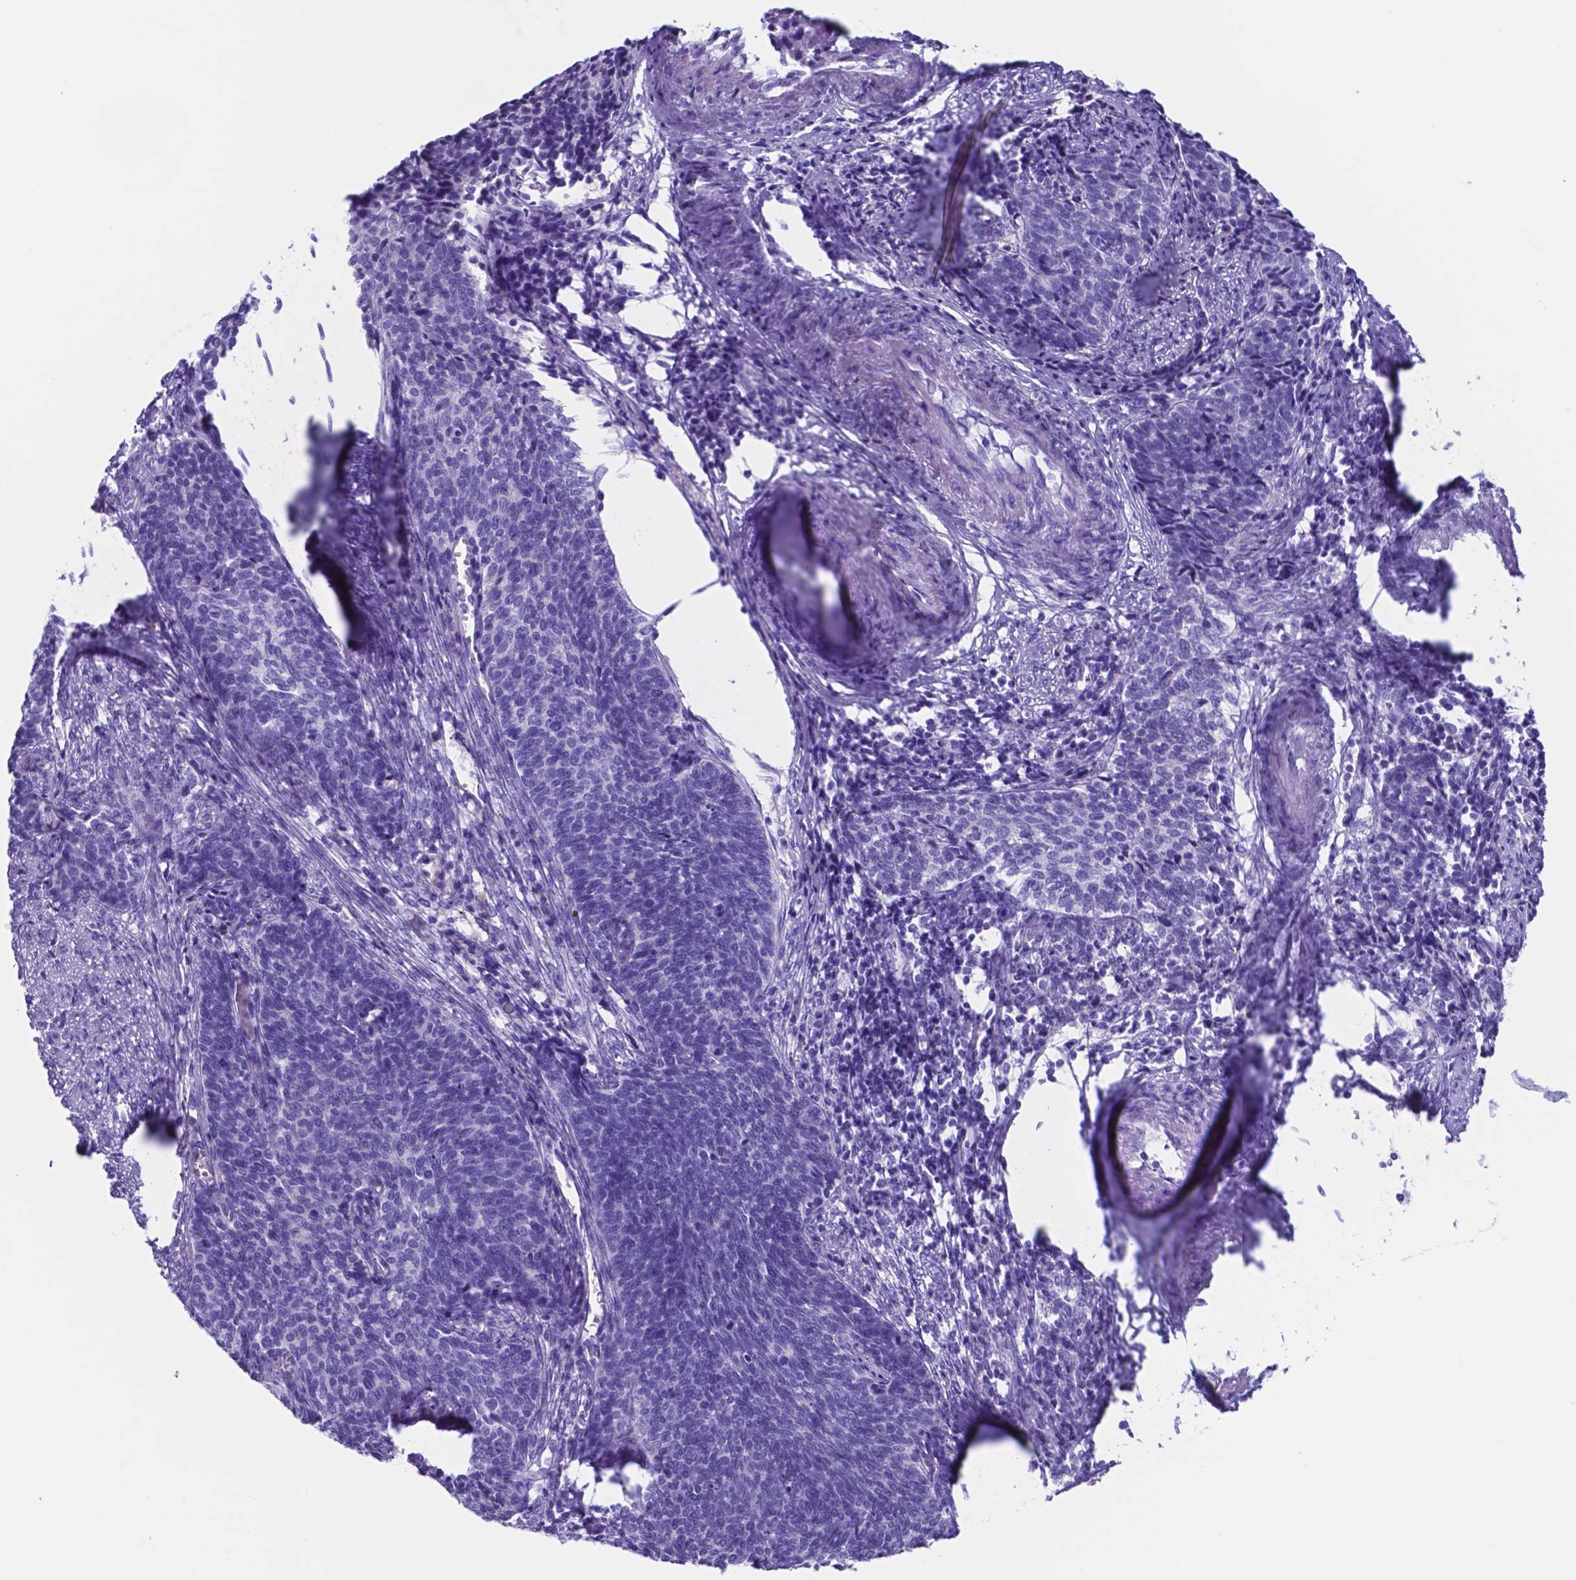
{"staining": {"intensity": "negative", "quantity": "none", "location": "none"}, "tissue": "cervical cancer", "cell_type": "Tumor cells", "image_type": "cancer", "snomed": [{"axis": "morphology", "description": "Squamous cell carcinoma, NOS"}, {"axis": "topography", "description": "Cervix"}], "caption": "This is an immunohistochemistry photomicrograph of human cervical squamous cell carcinoma. There is no positivity in tumor cells.", "gene": "DNAAF8", "patient": {"sex": "female", "age": 39}}